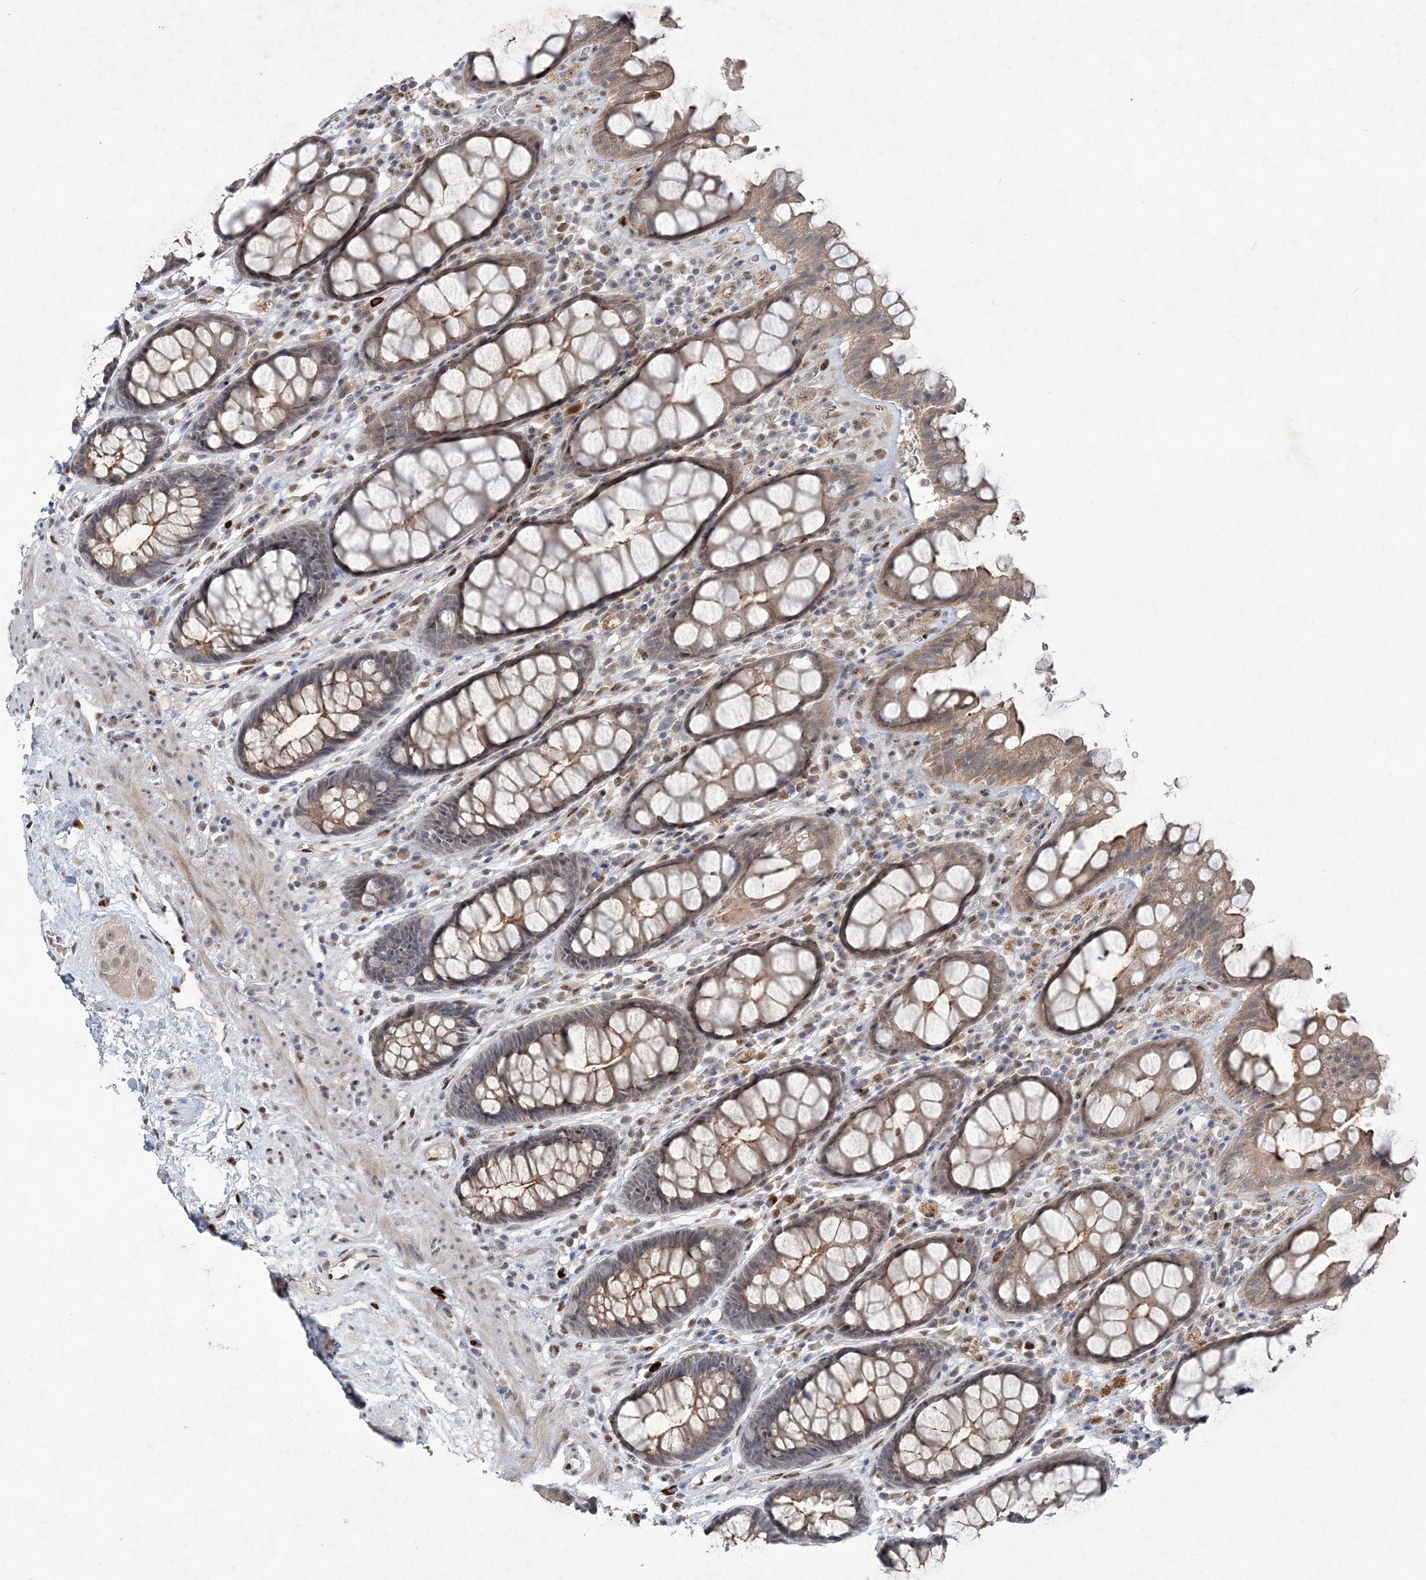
{"staining": {"intensity": "weak", "quantity": ">75%", "location": "cytoplasmic/membranous"}, "tissue": "rectum", "cell_type": "Glandular cells", "image_type": "normal", "snomed": [{"axis": "morphology", "description": "Normal tissue, NOS"}, {"axis": "topography", "description": "Rectum"}], "caption": "The histopathology image exhibits a brown stain indicating the presence of a protein in the cytoplasmic/membranous of glandular cells in rectum.", "gene": "GIN1", "patient": {"sex": "male", "age": 64}}